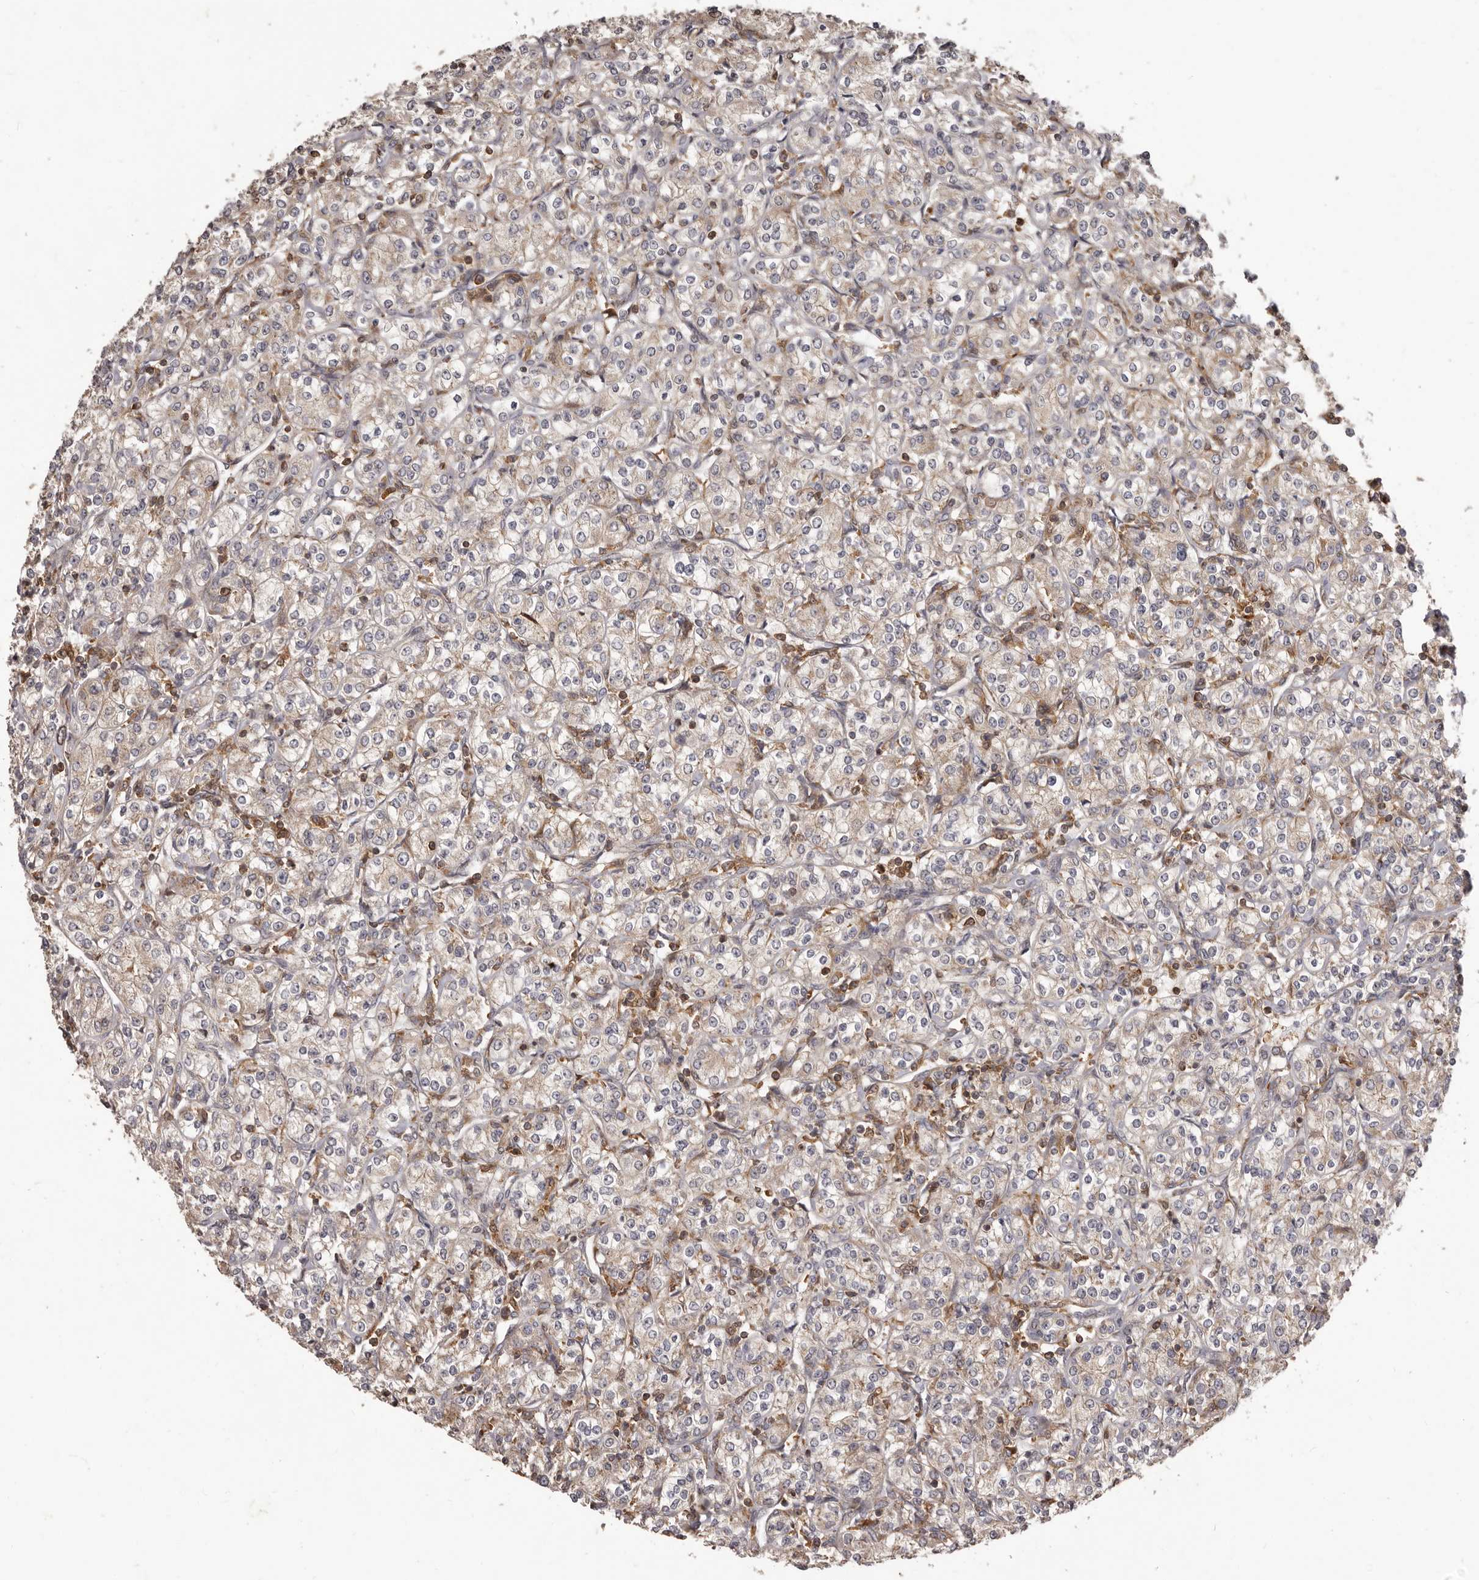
{"staining": {"intensity": "weak", "quantity": "<25%", "location": "cytoplasmic/membranous"}, "tissue": "renal cancer", "cell_type": "Tumor cells", "image_type": "cancer", "snomed": [{"axis": "morphology", "description": "Adenocarcinoma, NOS"}, {"axis": "topography", "description": "Kidney"}], "caption": "Image shows no significant protein expression in tumor cells of adenocarcinoma (renal).", "gene": "RNF187", "patient": {"sex": "male", "age": 77}}